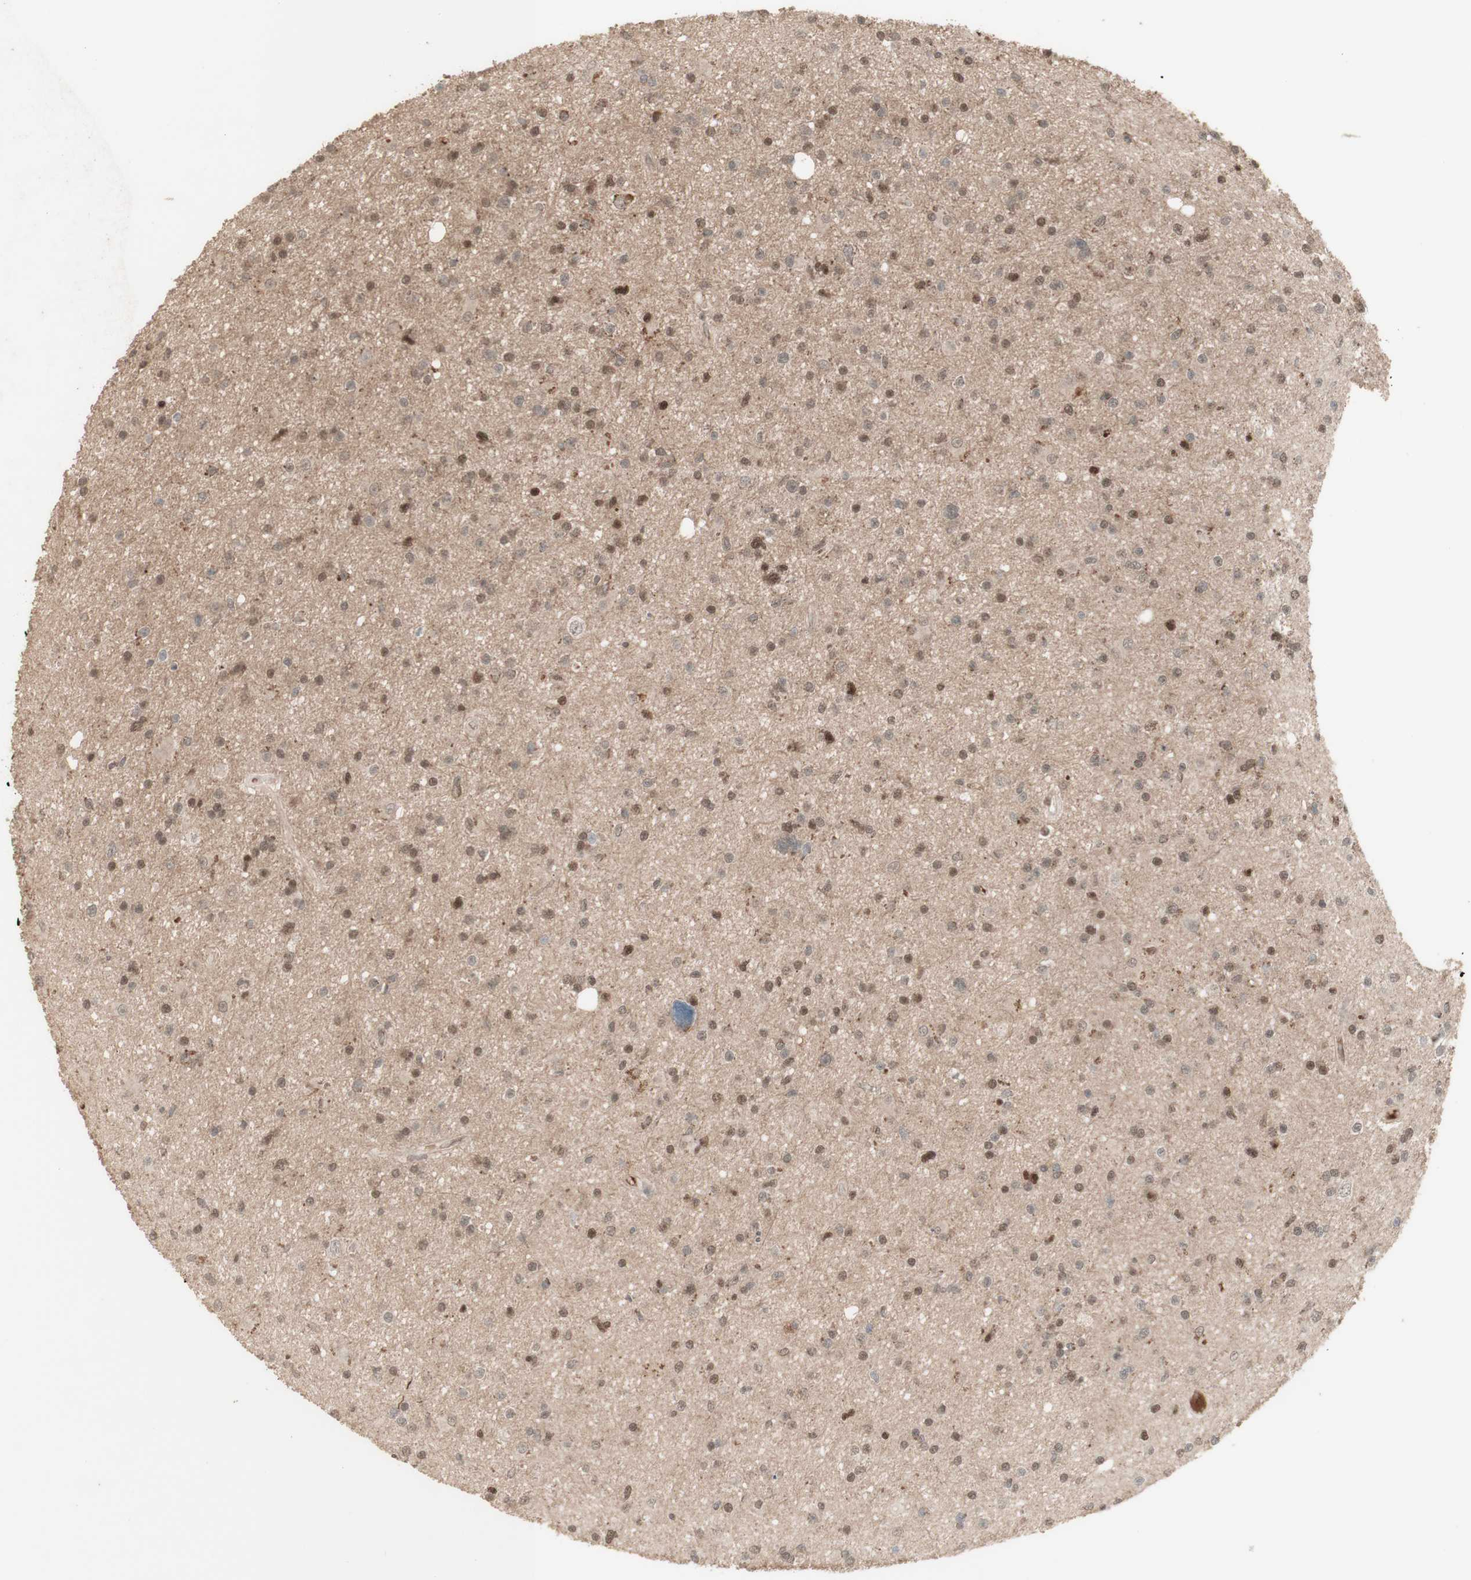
{"staining": {"intensity": "weak", "quantity": "25%-75%", "location": "nuclear"}, "tissue": "glioma", "cell_type": "Tumor cells", "image_type": "cancer", "snomed": [{"axis": "morphology", "description": "Glioma, malignant, High grade"}, {"axis": "topography", "description": "Brain"}], "caption": "Protein expression analysis of glioma exhibits weak nuclear positivity in about 25%-75% of tumor cells.", "gene": "MSH6", "patient": {"sex": "male", "age": 33}}